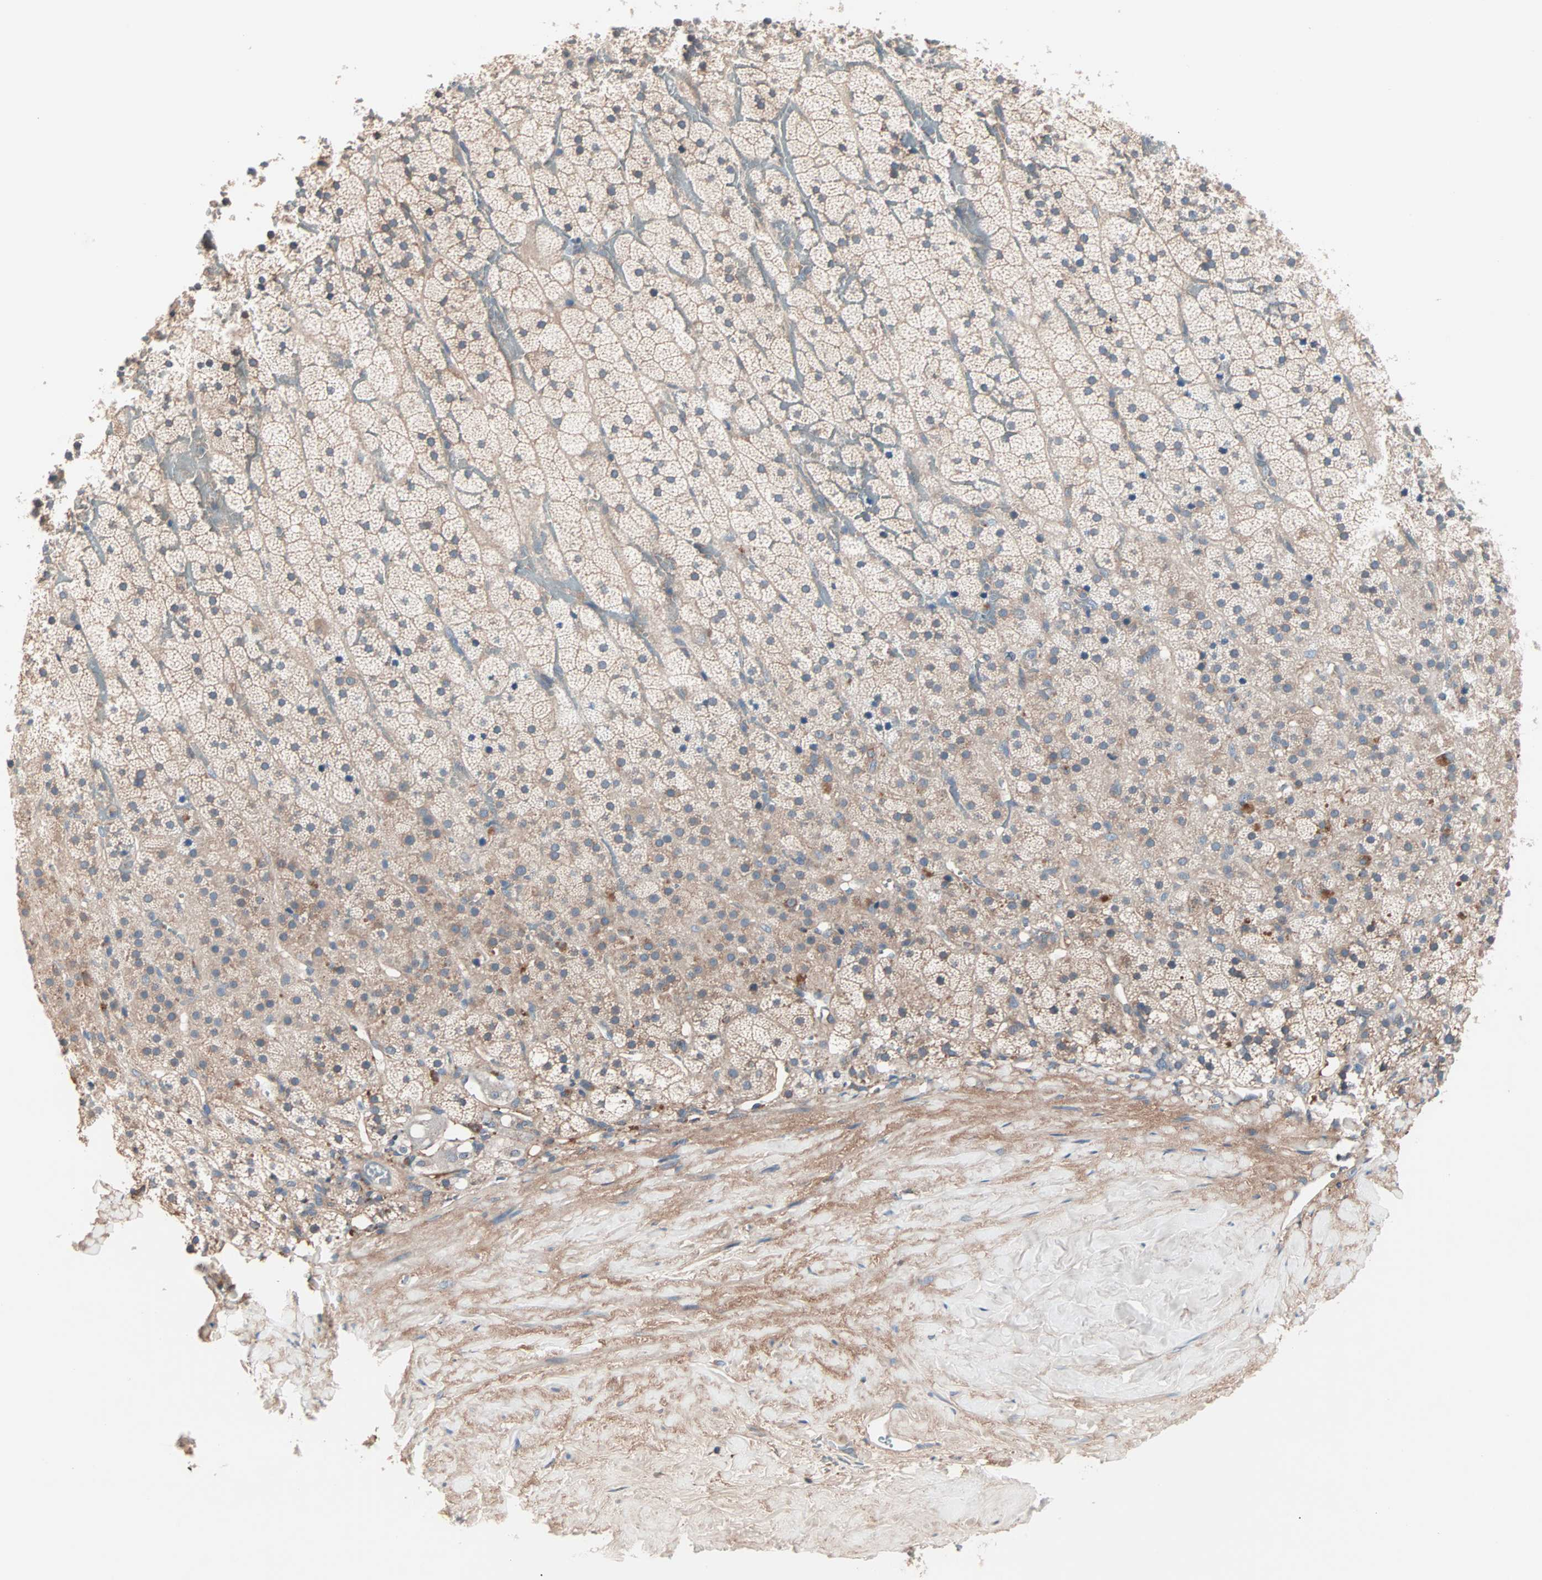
{"staining": {"intensity": "weak", "quantity": ">75%", "location": "cytoplasmic/membranous"}, "tissue": "adrenal gland", "cell_type": "Glandular cells", "image_type": "normal", "snomed": [{"axis": "morphology", "description": "Normal tissue, NOS"}, {"axis": "topography", "description": "Adrenal gland"}], "caption": "Weak cytoplasmic/membranous expression for a protein is seen in about >75% of glandular cells of normal adrenal gland using immunohistochemistry (IHC).", "gene": "CAD", "patient": {"sex": "male", "age": 35}}